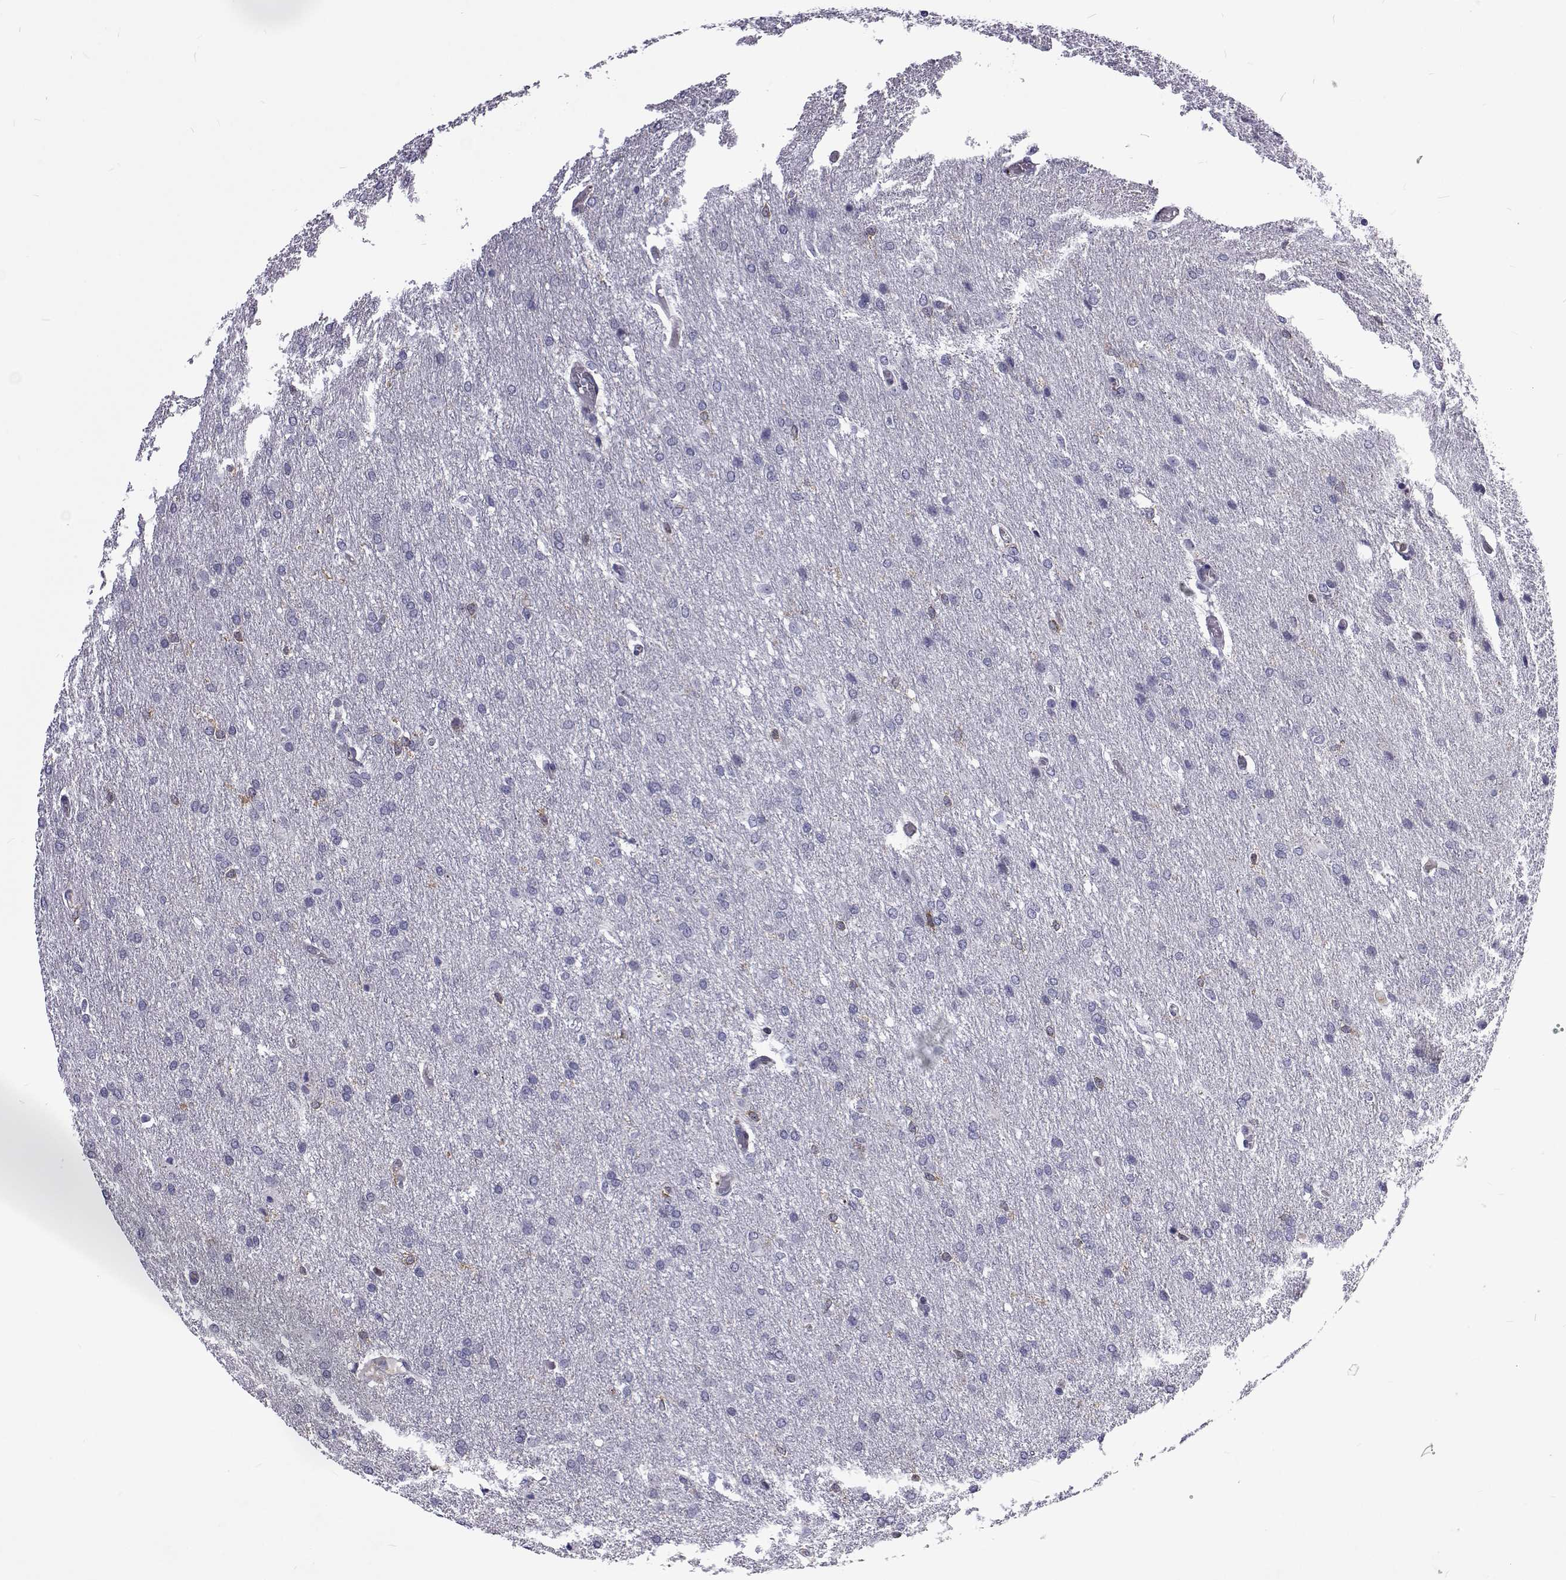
{"staining": {"intensity": "negative", "quantity": "none", "location": "none"}, "tissue": "glioma", "cell_type": "Tumor cells", "image_type": "cancer", "snomed": [{"axis": "morphology", "description": "Glioma, malignant, High grade"}, {"axis": "topography", "description": "Brain"}], "caption": "IHC micrograph of human malignant glioma (high-grade) stained for a protein (brown), which reveals no staining in tumor cells.", "gene": "TCF15", "patient": {"sex": "male", "age": 68}}